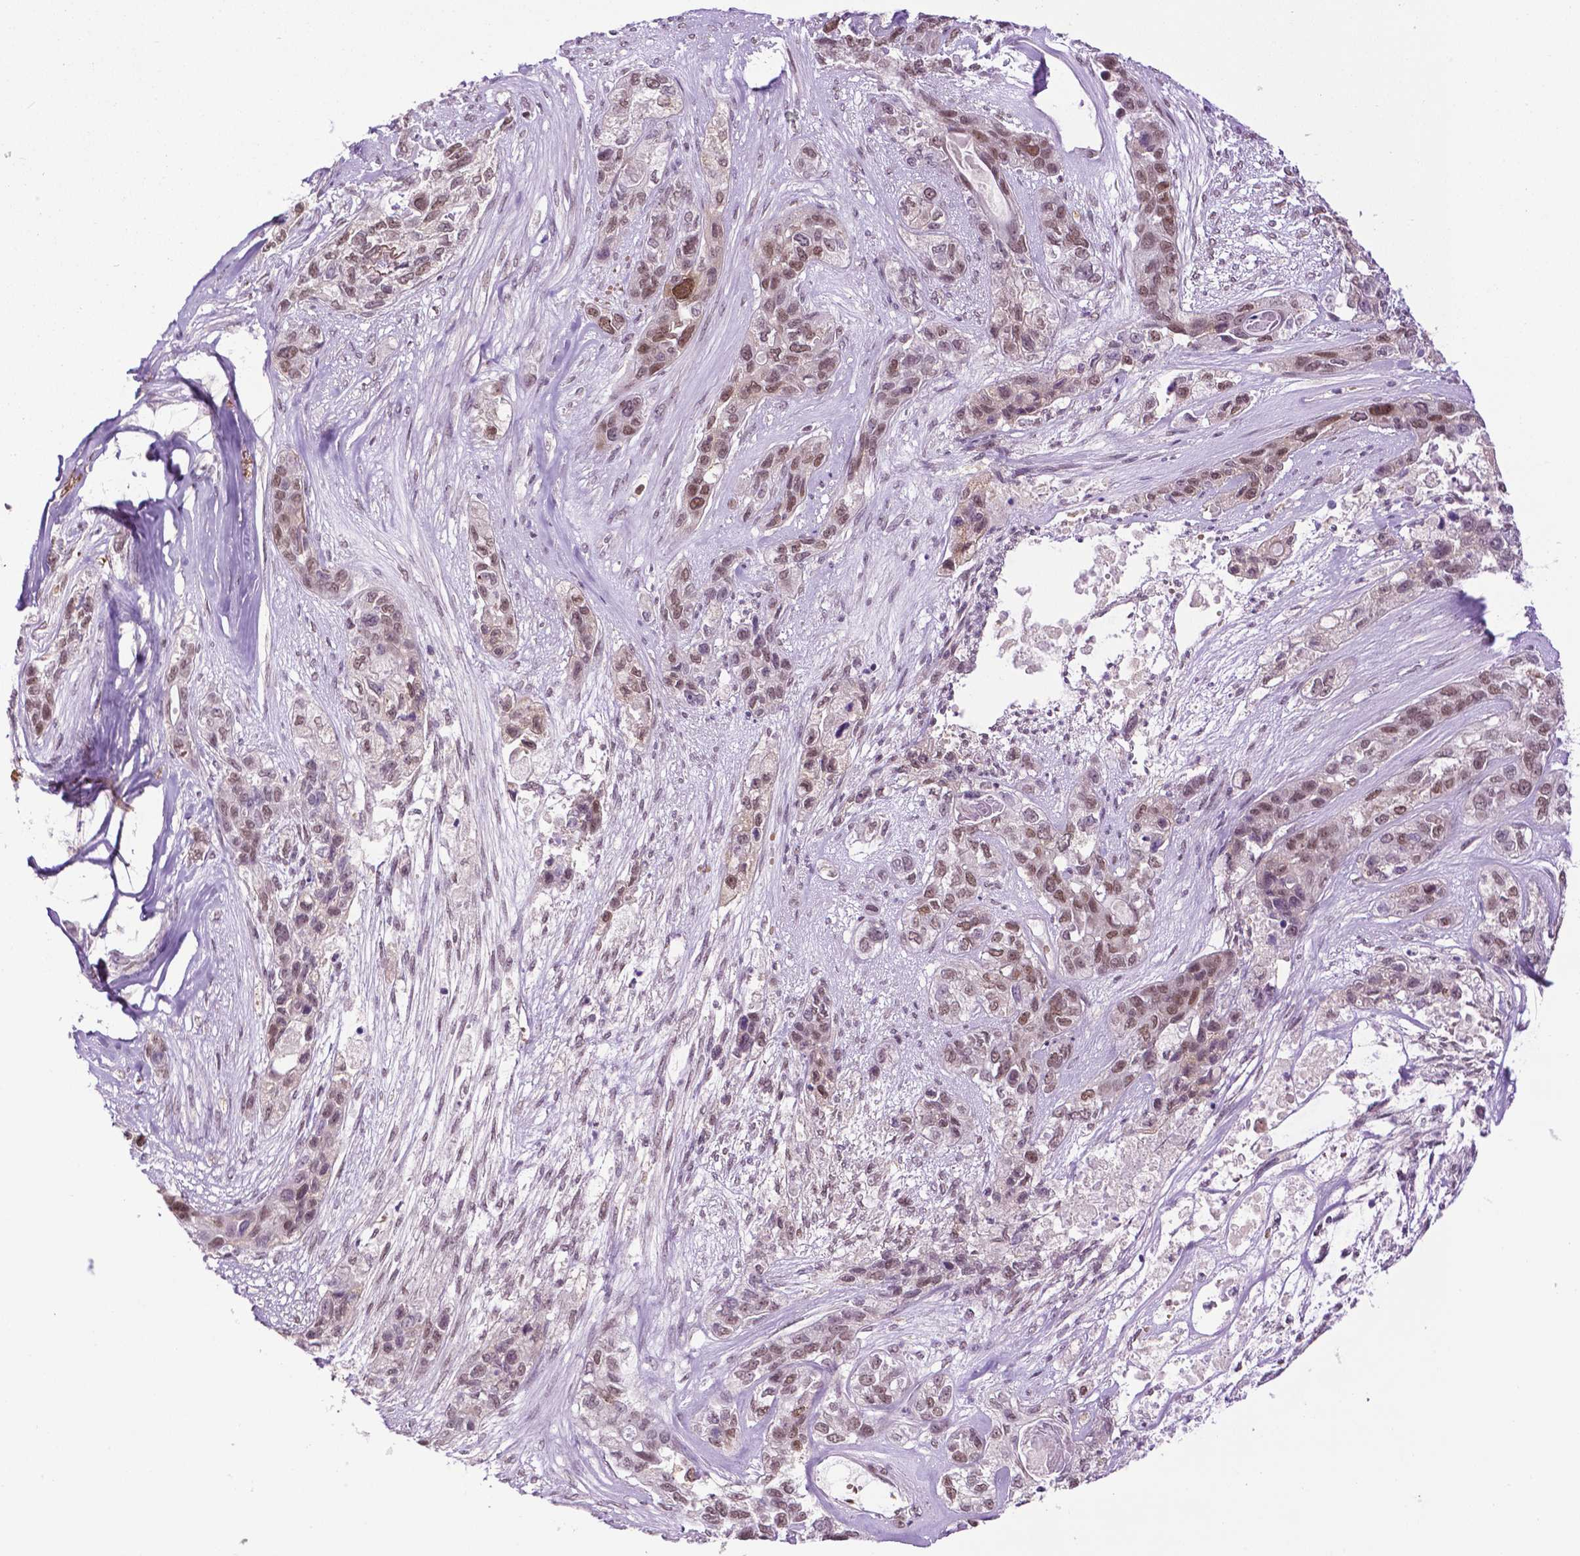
{"staining": {"intensity": "moderate", "quantity": ">75%", "location": "nuclear"}, "tissue": "lung cancer", "cell_type": "Tumor cells", "image_type": "cancer", "snomed": [{"axis": "morphology", "description": "Squamous cell carcinoma, NOS"}, {"axis": "topography", "description": "Lung"}], "caption": "Lung cancer (squamous cell carcinoma) stained for a protein shows moderate nuclear positivity in tumor cells.", "gene": "UBQLN4", "patient": {"sex": "female", "age": 70}}